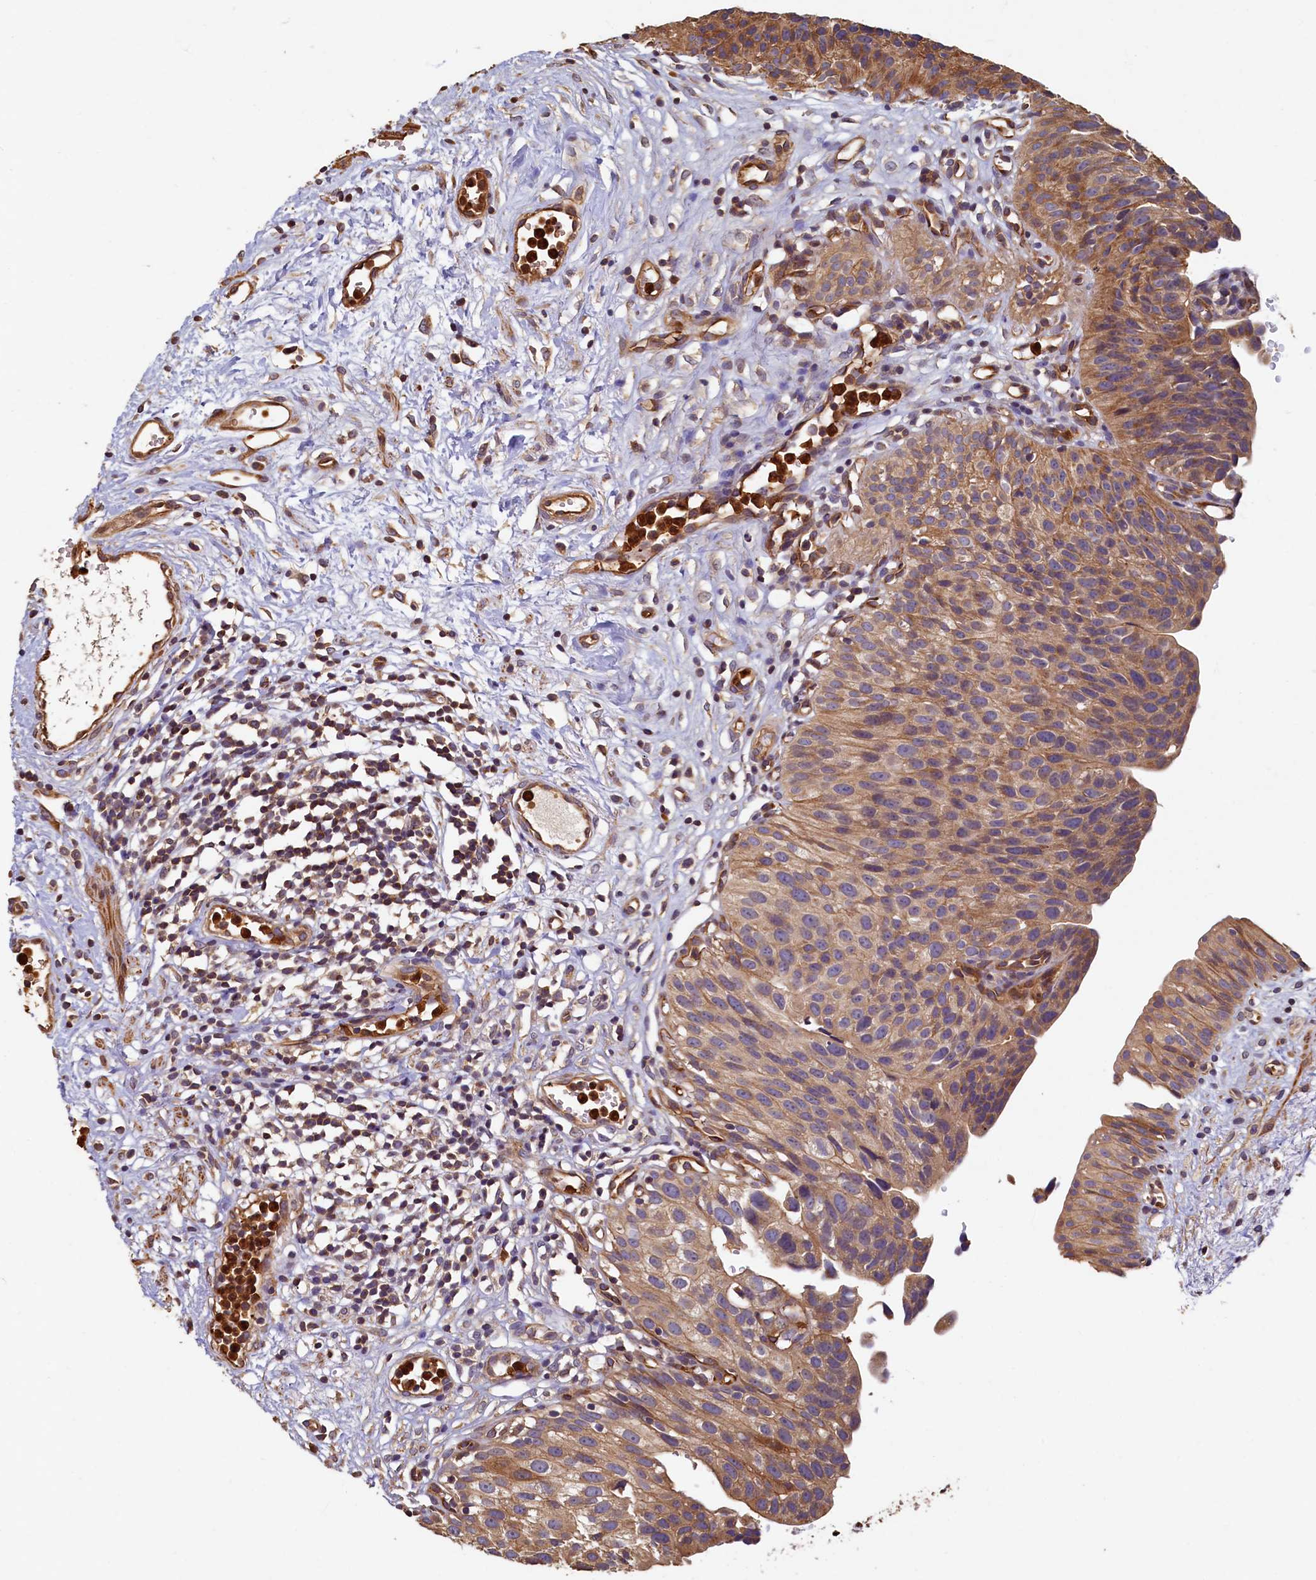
{"staining": {"intensity": "moderate", "quantity": ">75%", "location": "cytoplasmic/membranous"}, "tissue": "urinary bladder", "cell_type": "Urothelial cells", "image_type": "normal", "snomed": [{"axis": "morphology", "description": "Normal tissue, NOS"}, {"axis": "topography", "description": "Urinary bladder"}], "caption": "Approximately >75% of urothelial cells in normal human urinary bladder exhibit moderate cytoplasmic/membranous protein staining as visualized by brown immunohistochemical staining.", "gene": "CCDC102B", "patient": {"sex": "male", "age": 51}}